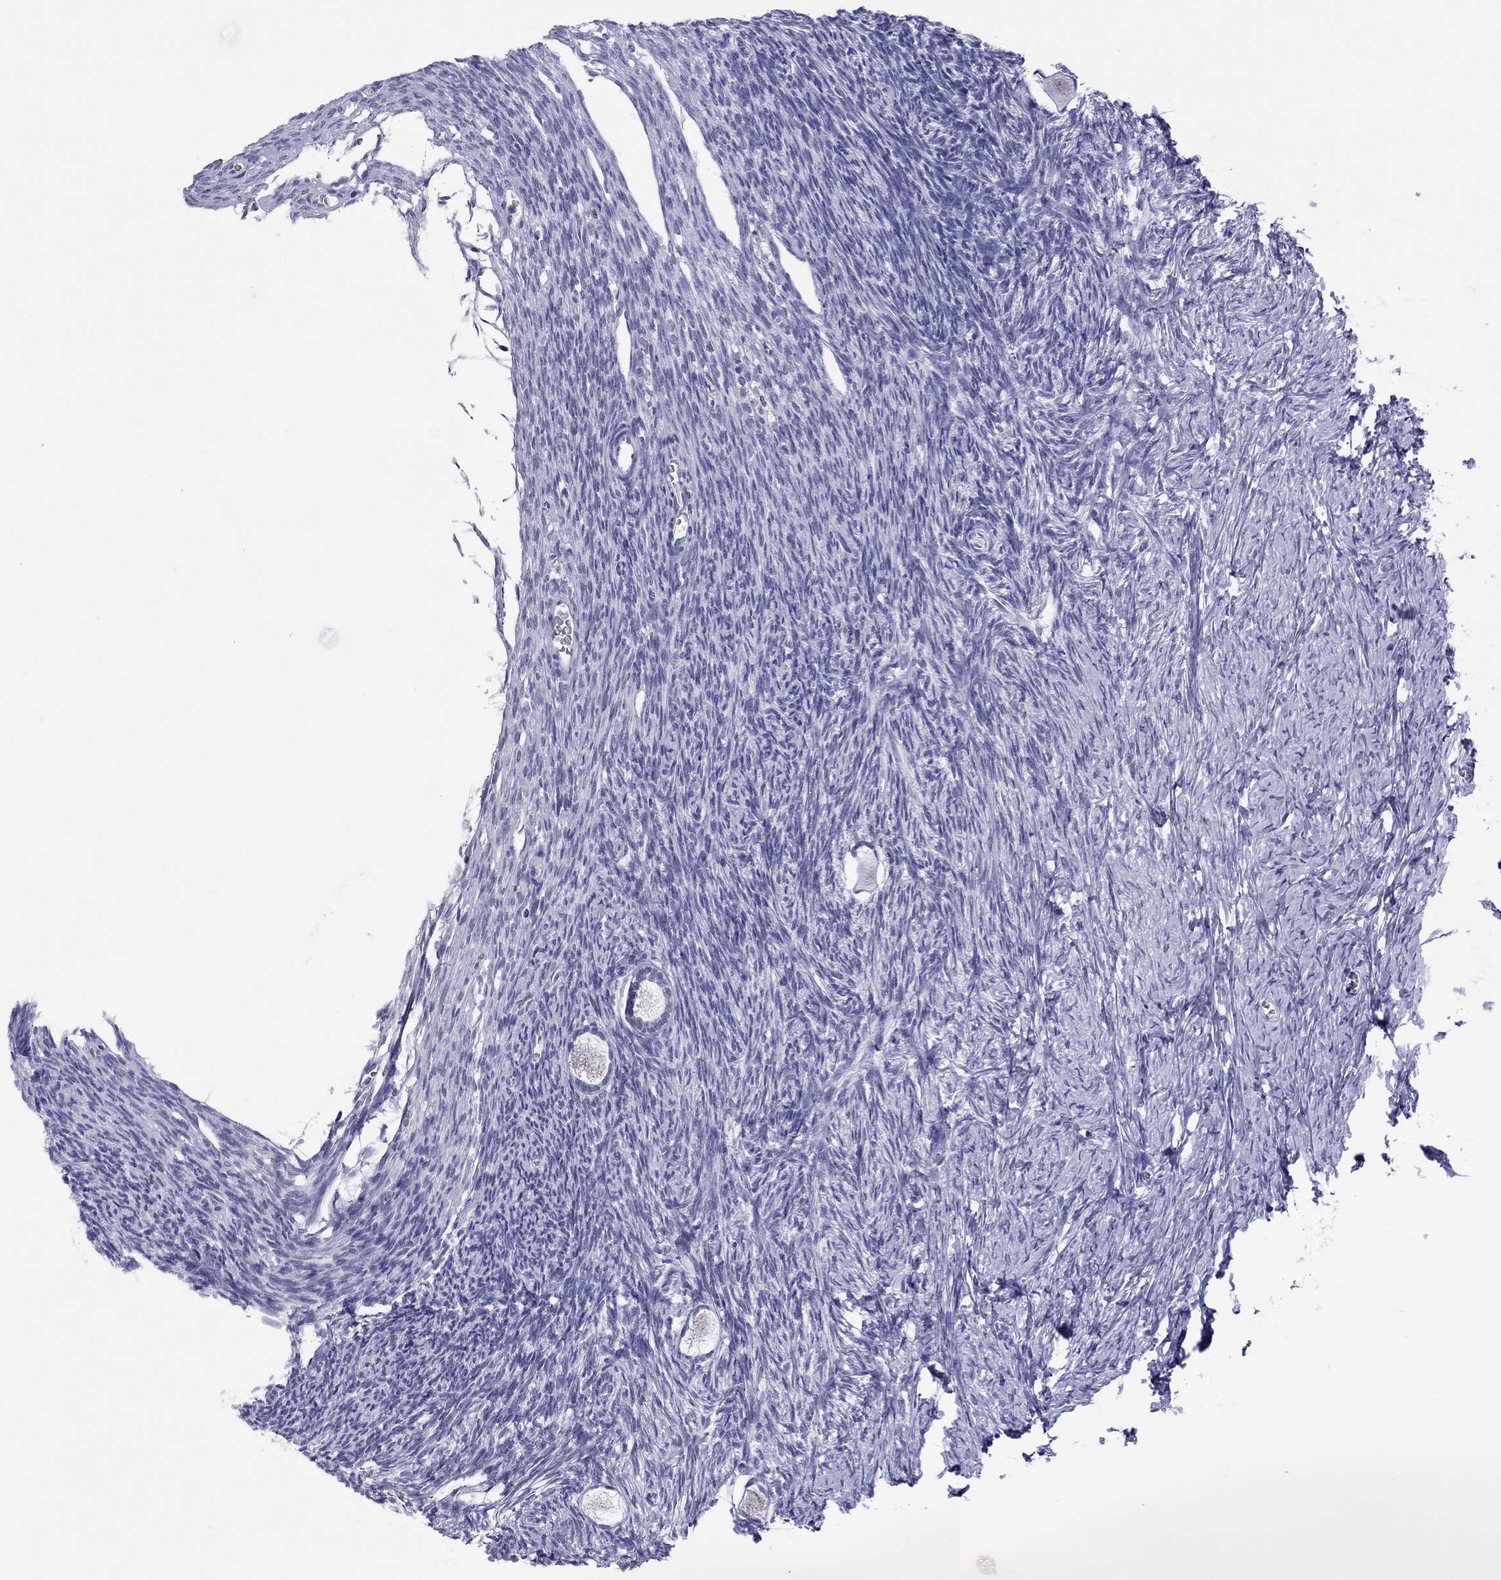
{"staining": {"intensity": "negative", "quantity": "none", "location": "none"}, "tissue": "ovary", "cell_type": "Follicle cells", "image_type": "normal", "snomed": [{"axis": "morphology", "description": "Normal tissue, NOS"}, {"axis": "topography", "description": "Ovary"}], "caption": "Follicle cells show no significant positivity in benign ovary. The staining was performed using DAB (3,3'-diaminobenzidine) to visualize the protein expression in brown, while the nuclei were stained in blue with hematoxylin (Magnification: 20x).", "gene": "JHY", "patient": {"sex": "female", "age": 27}}